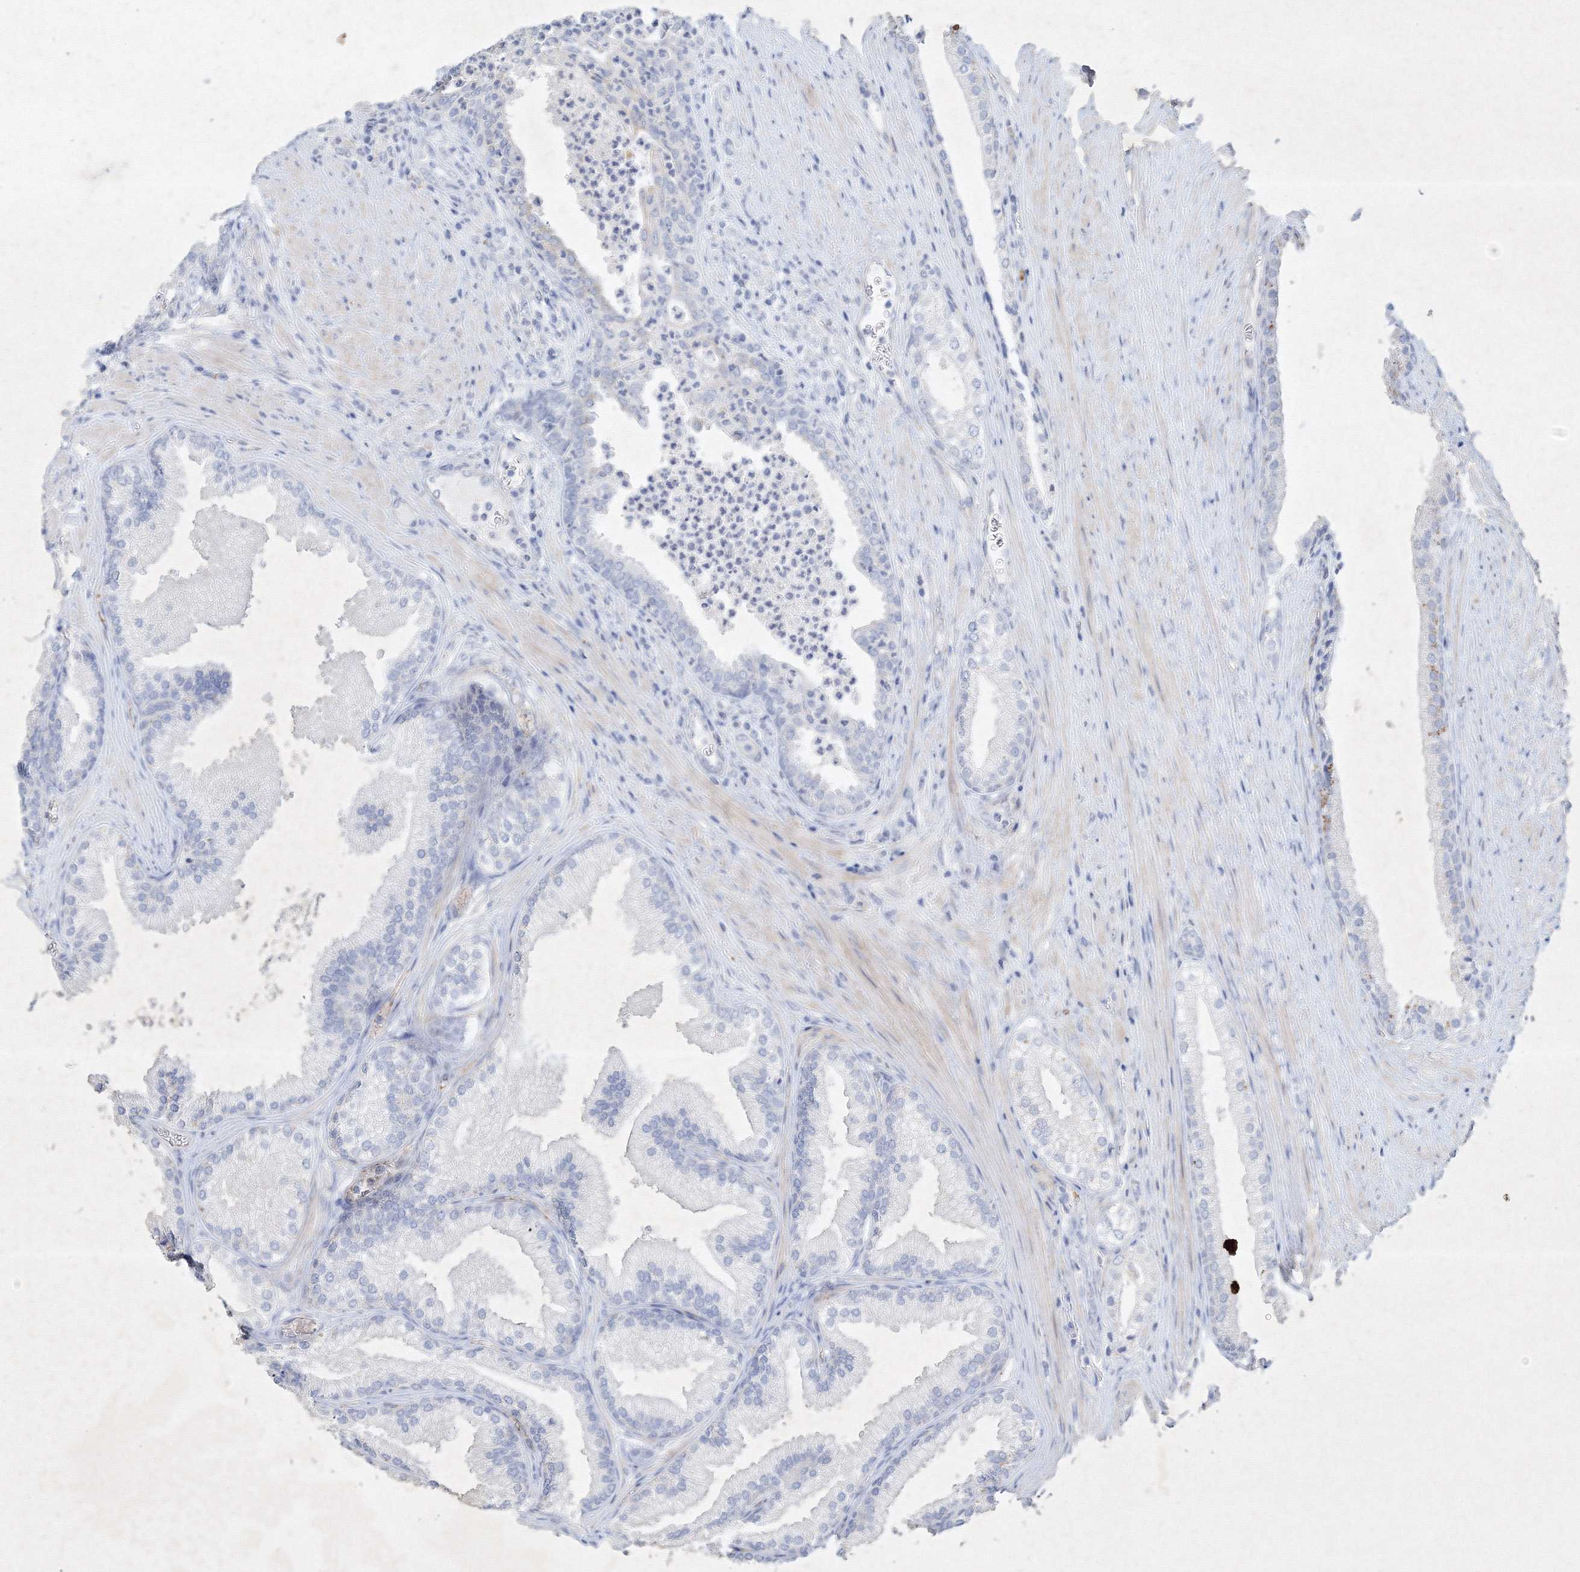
{"staining": {"intensity": "negative", "quantity": "none", "location": "none"}, "tissue": "prostate", "cell_type": "Glandular cells", "image_type": "normal", "snomed": [{"axis": "morphology", "description": "Normal tissue, NOS"}, {"axis": "topography", "description": "Prostate"}], "caption": "This micrograph is of normal prostate stained with IHC to label a protein in brown with the nuclei are counter-stained blue. There is no positivity in glandular cells. Nuclei are stained in blue.", "gene": "CXXC4", "patient": {"sex": "male", "age": 76}}